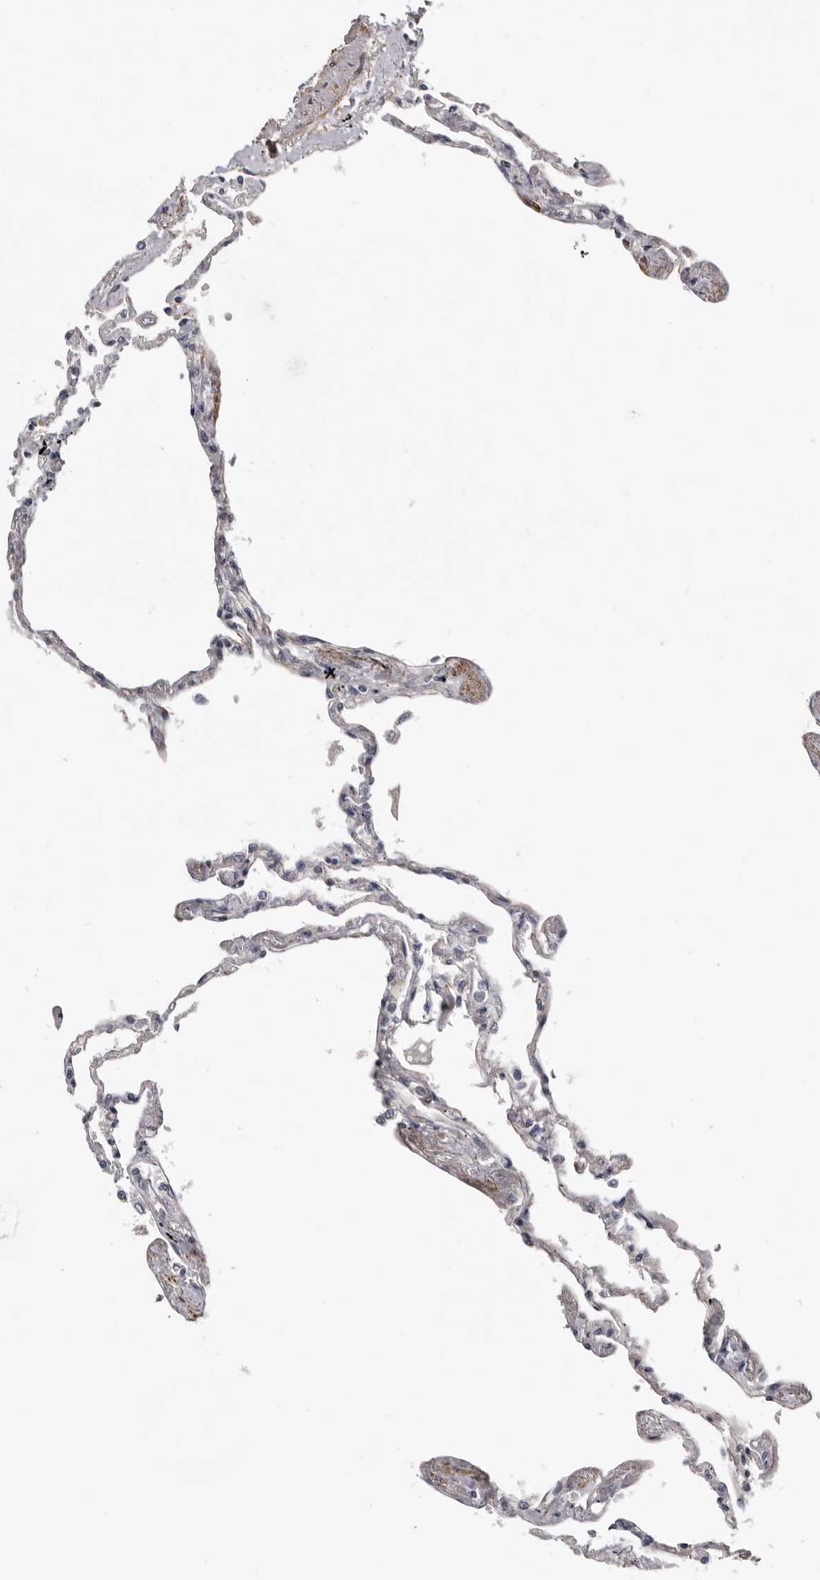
{"staining": {"intensity": "negative", "quantity": "none", "location": "none"}, "tissue": "lung", "cell_type": "Alveolar cells", "image_type": "normal", "snomed": [{"axis": "morphology", "description": "Normal tissue, NOS"}, {"axis": "topography", "description": "Lung"}], "caption": "The histopathology image exhibits no significant expression in alveolar cells of lung.", "gene": "CDCA8", "patient": {"sex": "female", "age": 67}}